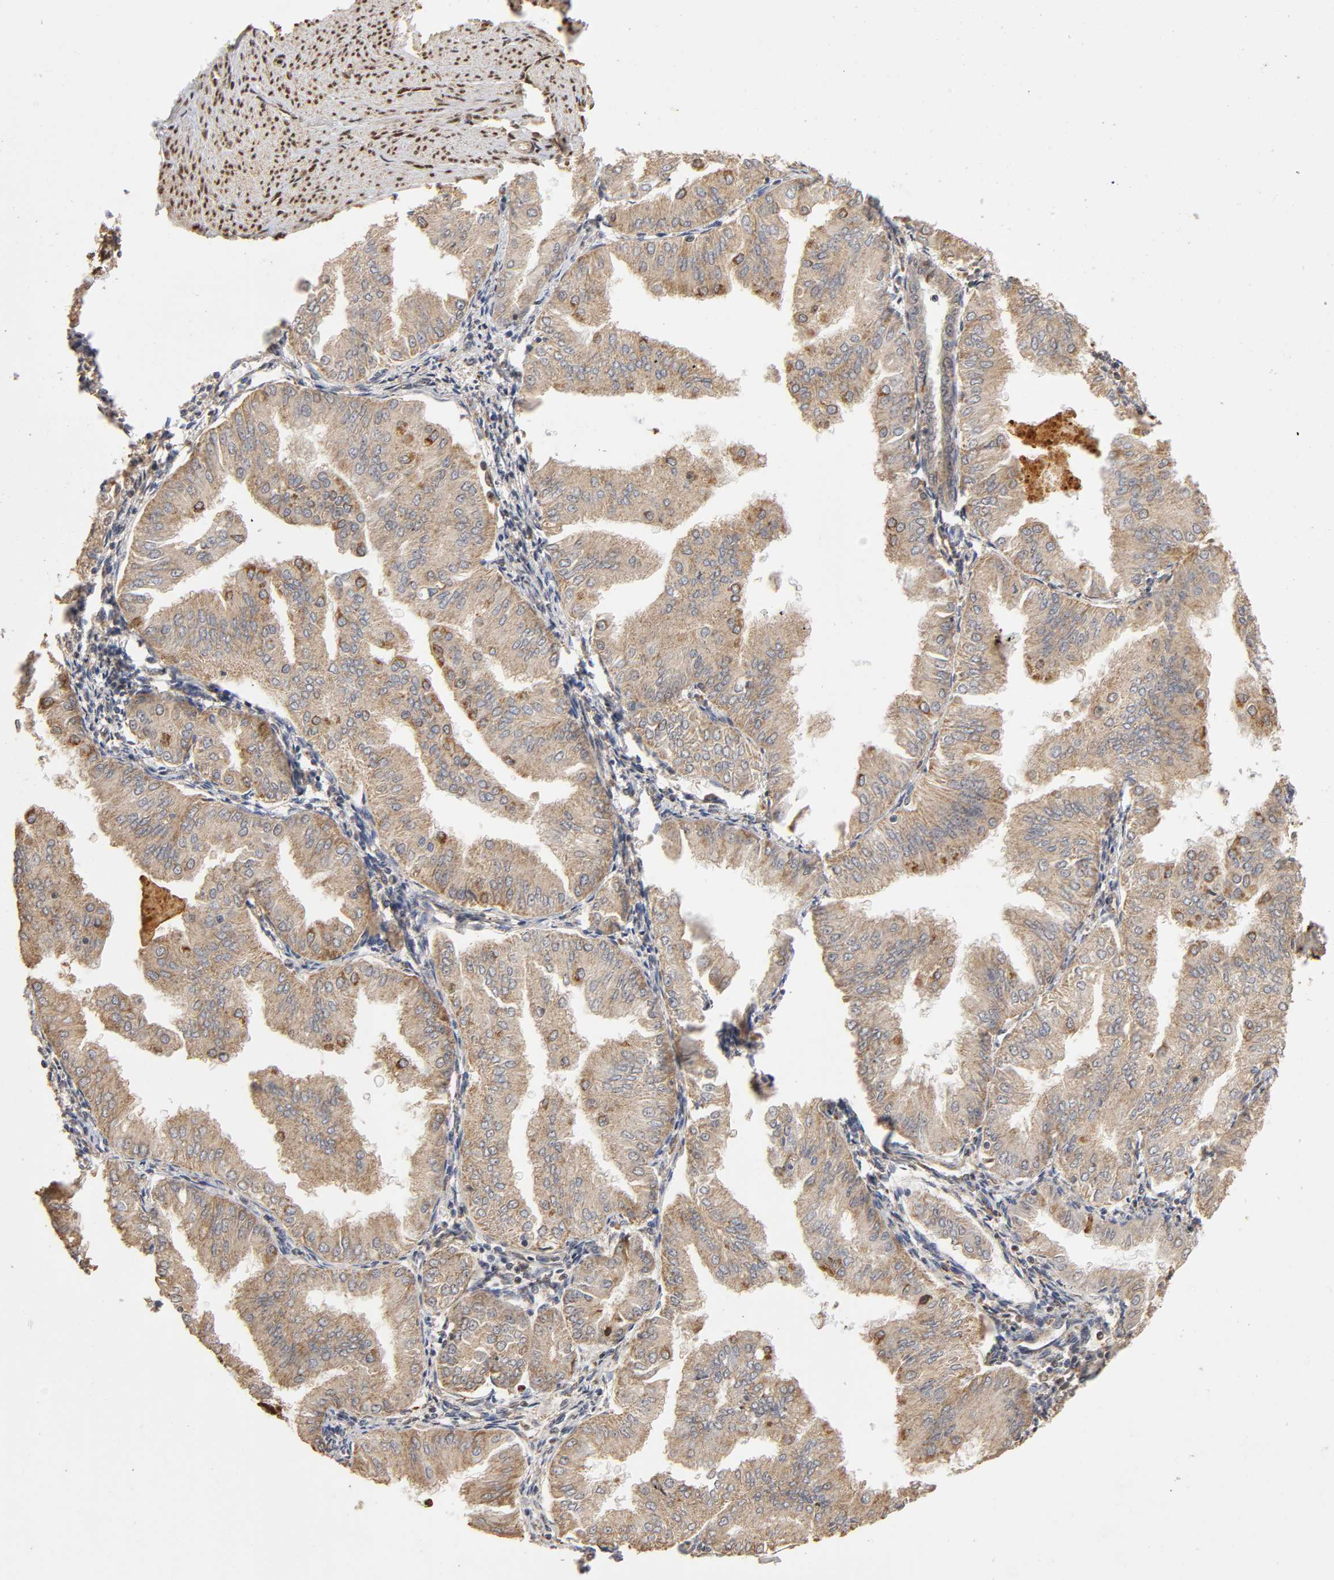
{"staining": {"intensity": "moderate", "quantity": ">75%", "location": "cytoplasmic/membranous"}, "tissue": "endometrial cancer", "cell_type": "Tumor cells", "image_type": "cancer", "snomed": [{"axis": "morphology", "description": "Adenocarcinoma, NOS"}, {"axis": "topography", "description": "Endometrium"}], "caption": "This histopathology image reveals immunohistochemistry staining of endometrial adenocarcinoma, with medium moderate cytoplasmic/membranous expression in about >75% of tumor cells.", "gene": "RNF122", "patient": {"sex": "female", "age": 53}}